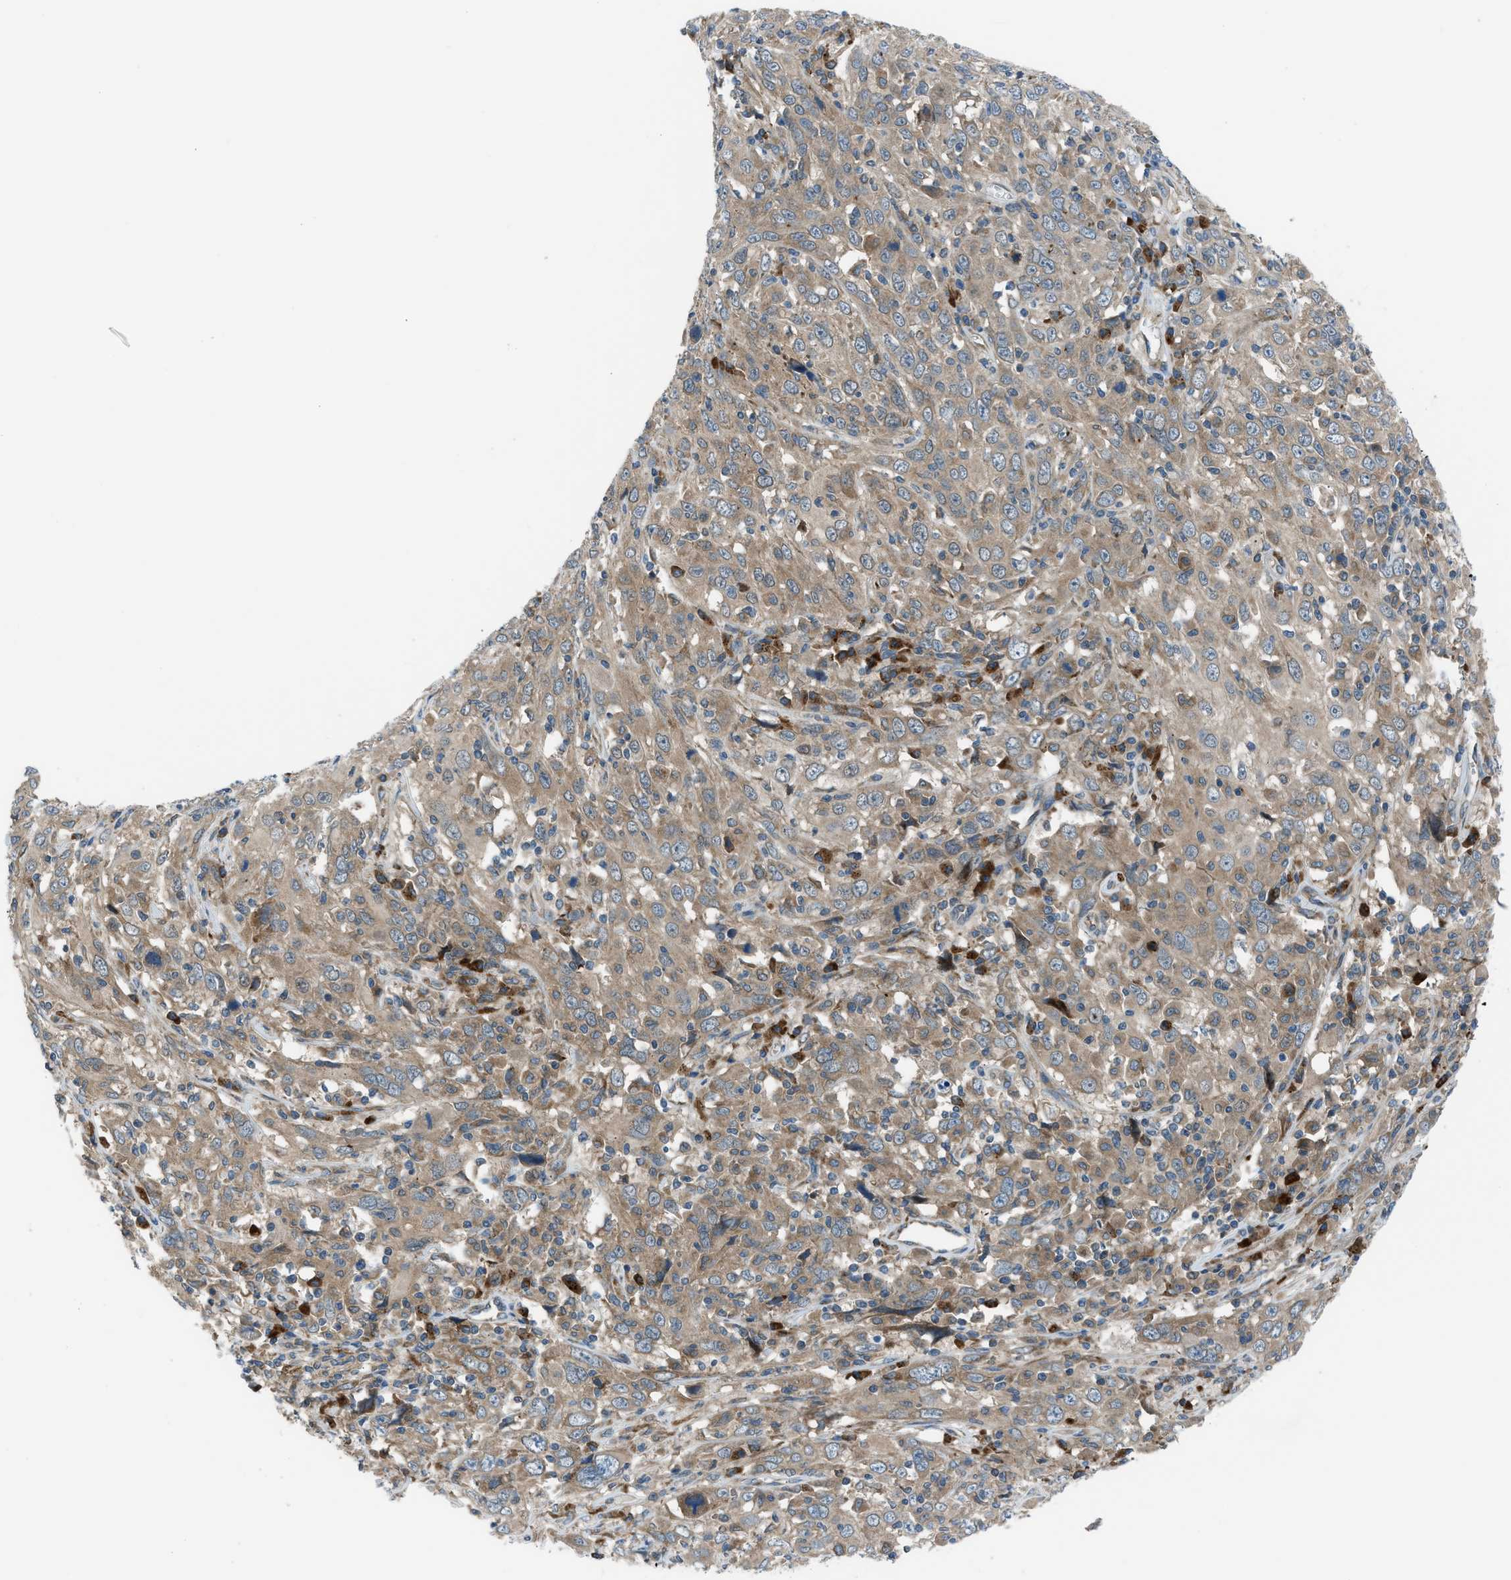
{"staining": {"intensity": "moderate", "quantity": ">75%", "location": "cytoplasmic/membranous"}, "tissue": "cervical cancer", "cell_type": "Tumor cells", "image_type": "cancer", "snomed": [{"axis": "morphology", "description": "Squamous cell carcinoma, NOS"}, {"axis": "topography", "description": "Cervix"}], "caption": "This is an image of immunohistochemistry (IHC) staining of cervical cancer (squamous cell carcinoma), which shows moderate expression in the cytoplasmic/membranous of tumor cells.", "gene": "EDARADD", "patient": {"sex": "female", "age": 46}}